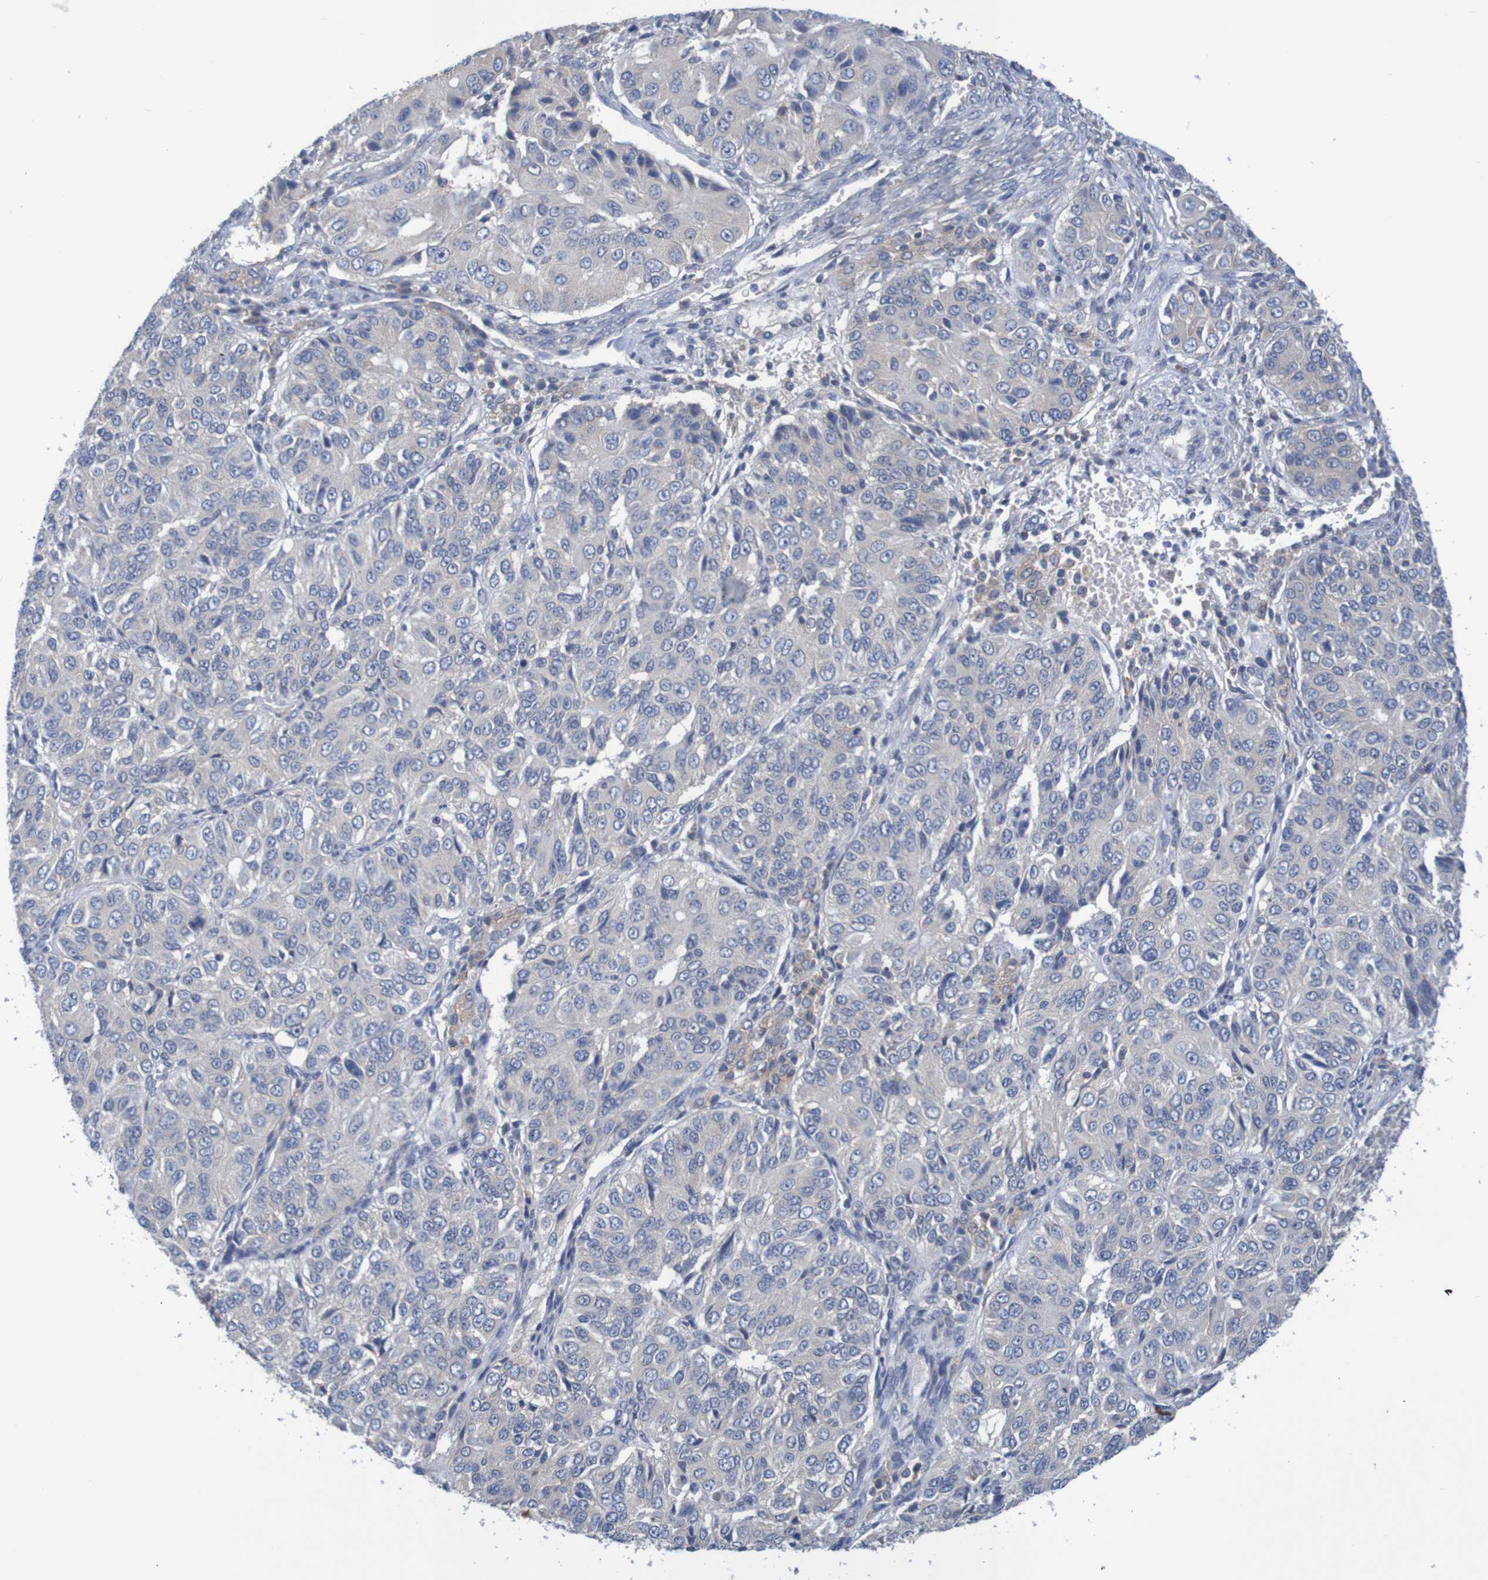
{"staining": {"intensity": "weak", "quantity": "<25%", "location": "cytoplasmic/membranous"}, "tissue": "ovarian cancer", "cell_type": "Tumor cells", "image_type": "cancer", "snomed": [{"axis": "morphology", "description": "Carcinoma, endometroid"}, {"axis": "topography", "description": "Ovary"}], "caption": "Tumor cells are negative for brown protein staining in ovarian endometroid carcinoma.", "gene": "LTA", "patient": {"sex": "female", "age": 51}}